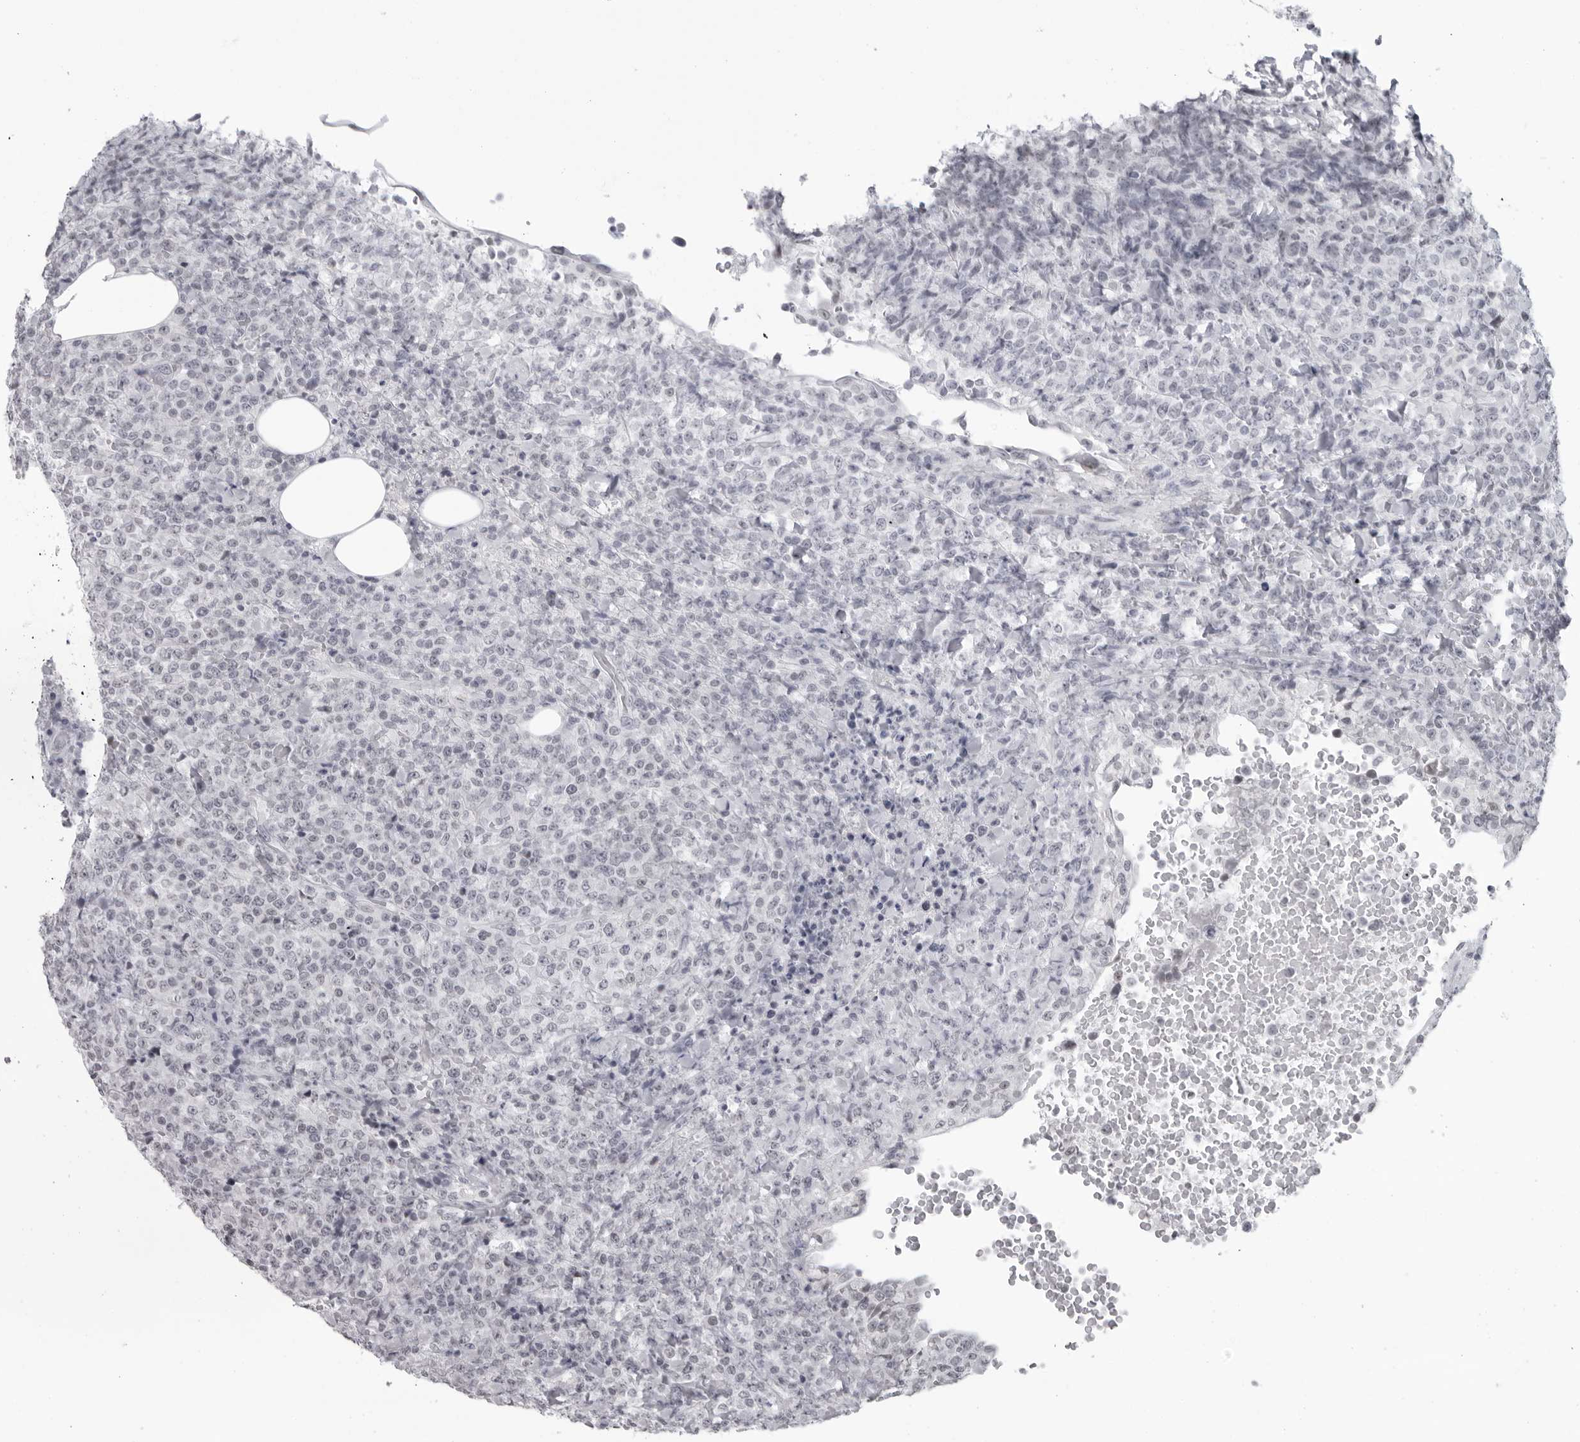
{"staining": {"intensity": "negative", "quantity": "none", "location": "none"}, "tissue": "lymphoma", "cell_type": "Tumor cells", "image_type": "cancer", "snomed": [{"axis": "morphology", "description": "Malignant lymphoma, non-Hodgkin's type, High grade"}, {"axis": "topography", "description": "Lymph node"}], "caption": "An IHC micrograph of lymphoma is shown. There is no staining in tumor cells of lymphoma.", "gene": "ESPN", "patient": {"sex": "male", "age": 13}}